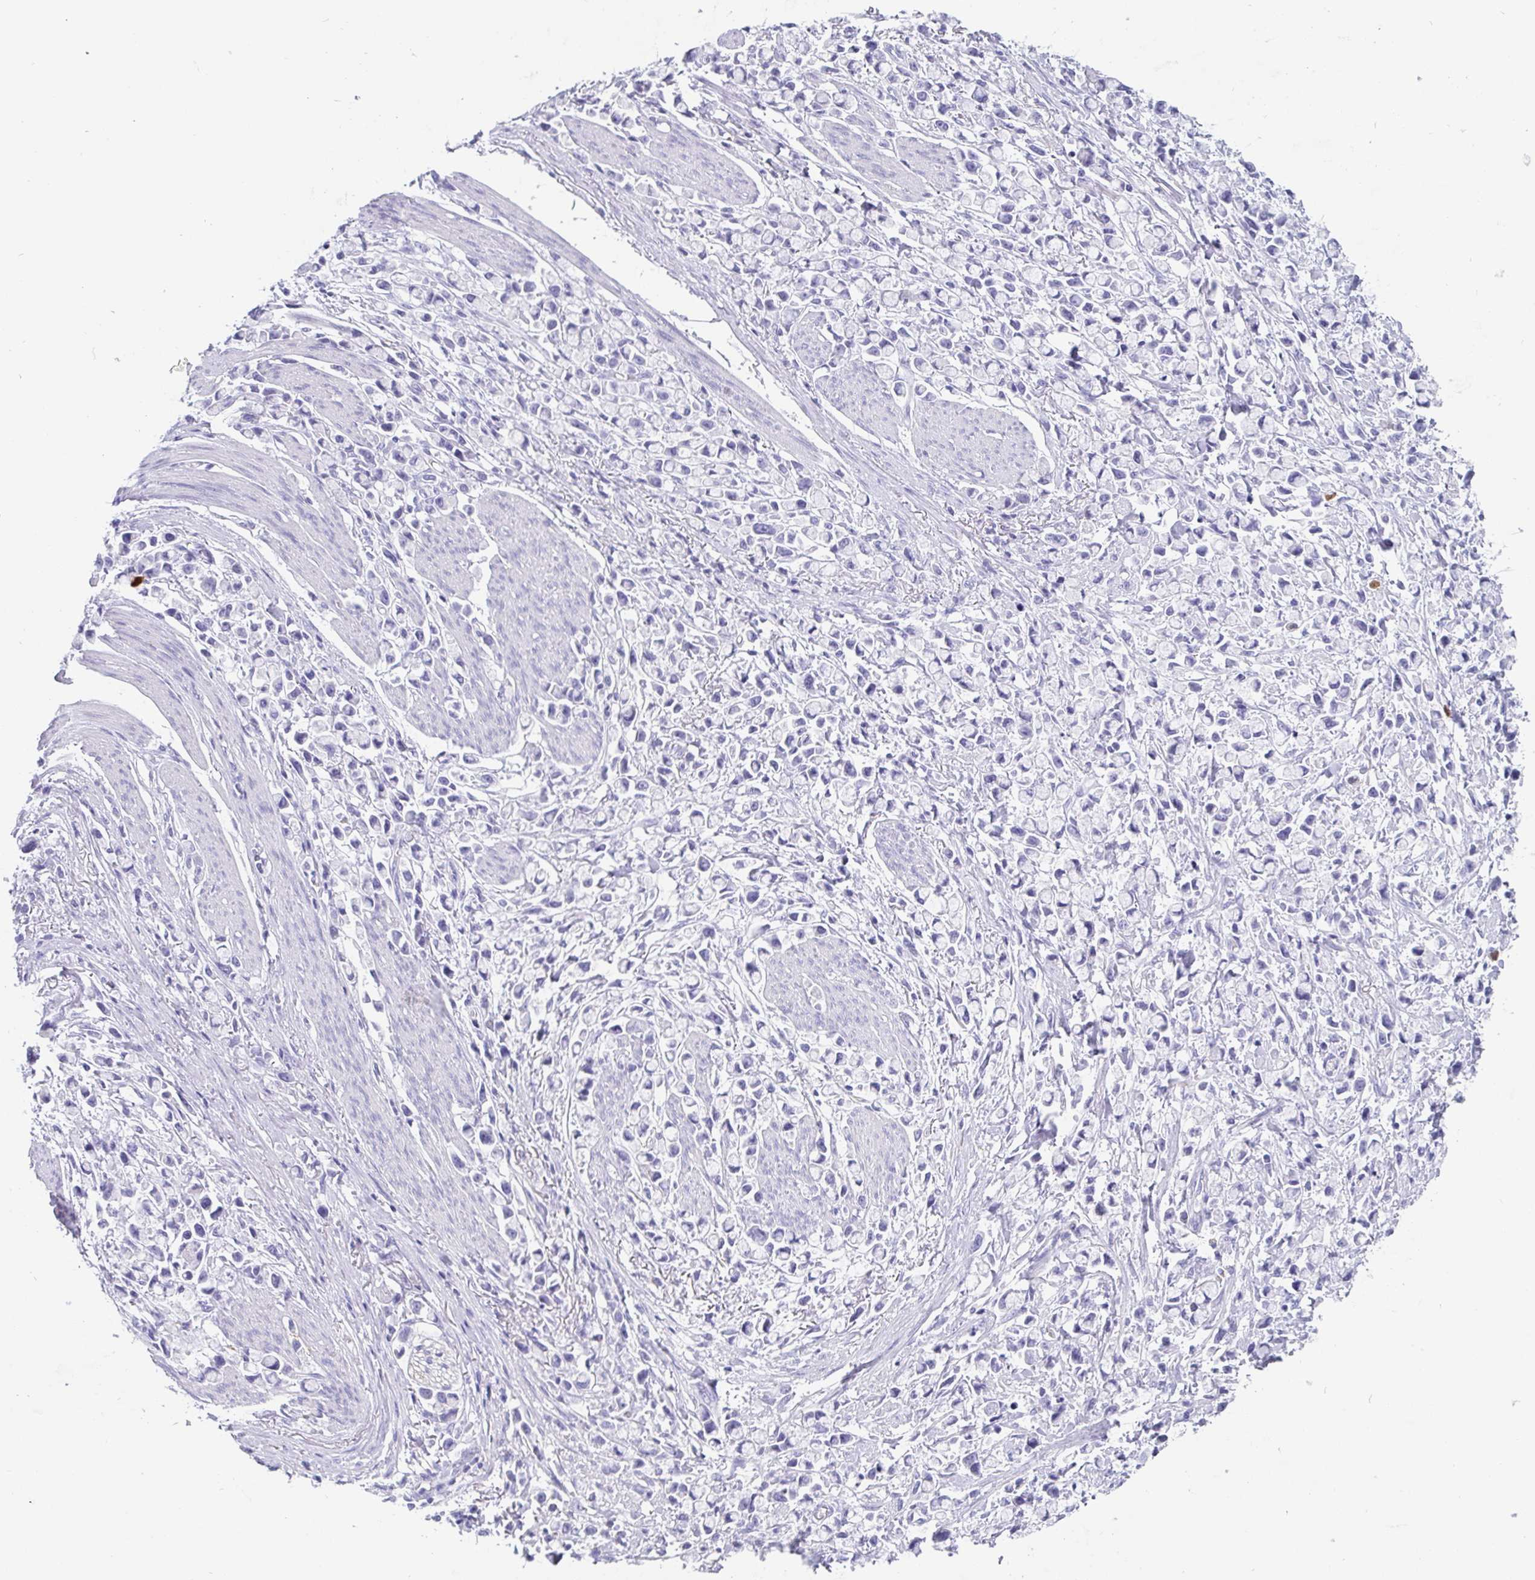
{"staining": {"intensity": "negative", "quantity": "none", "location": "none"}, "tissue": "stomach cancer", "cell_type": "Tumor cells", "image_type": "cancer", "snomed": [{"axis": "morphology", "description": "Adenocarcinoma, NOS"}, {"axis": "topography", "description": "Stomach"}], "caption": "High power microscopy photomicrograph of an immunohistochemistry image of stomach cancer, revealing no significant expression in tumor cells.", "gene": "SCGN", "patient": {"sex": "female", "age": 81}}